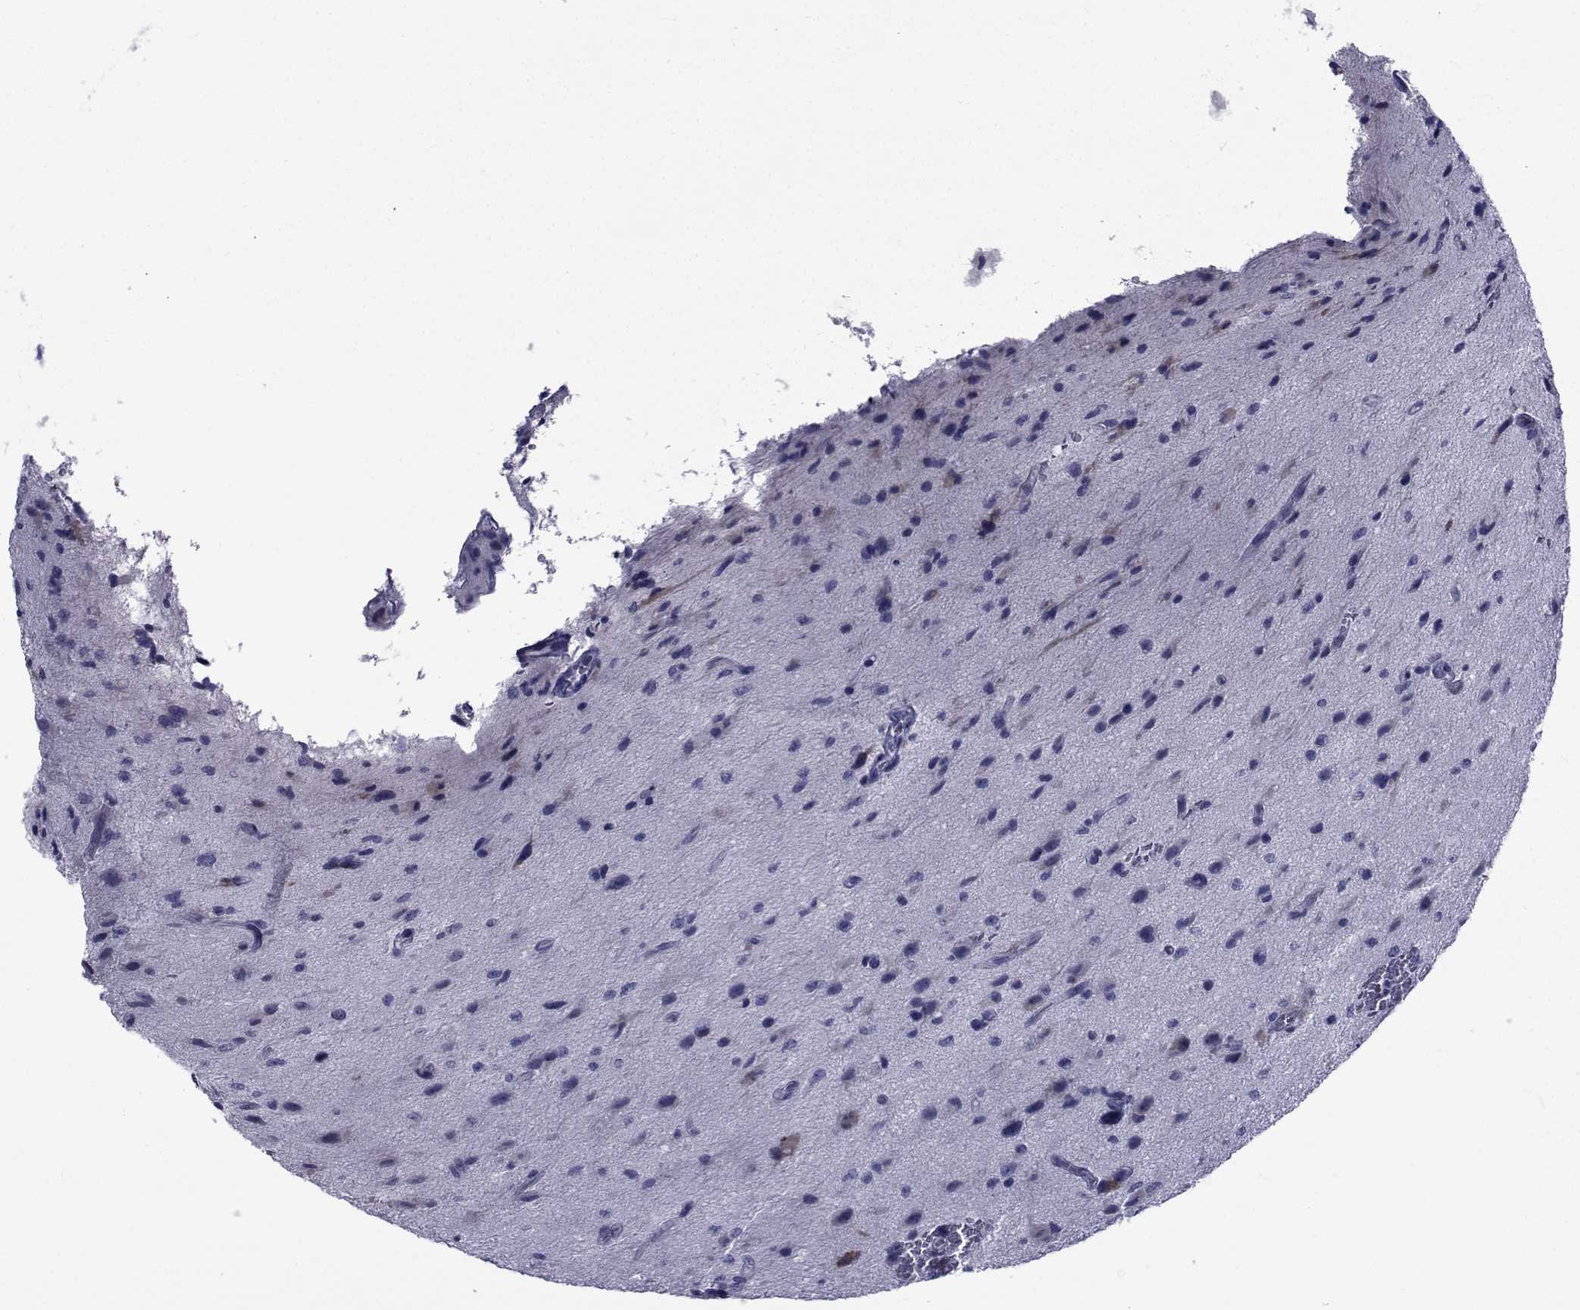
{"staining": {"intensity": "weak", "quantity": "<25%", "location": "cytoplasmic/membranous"}, "tissue": "glioma", "cell_type": "Tumor cells", "image_type": "cancer", "snomed": [{"axis": "morphology", "description": "Glioma, malignant, NOS"}, {"axis": "morphology", "description": "Glioma, malignant, High grade"}, {"axis": "topography", "description": "Brain"}], "caption": "Immunohistochemical staining of glioma displays no significant staining in tumor cells. Nuclei are stained in blue.", "gene": "ROPN1", "patient": {"sex": "female", "age": 71}}